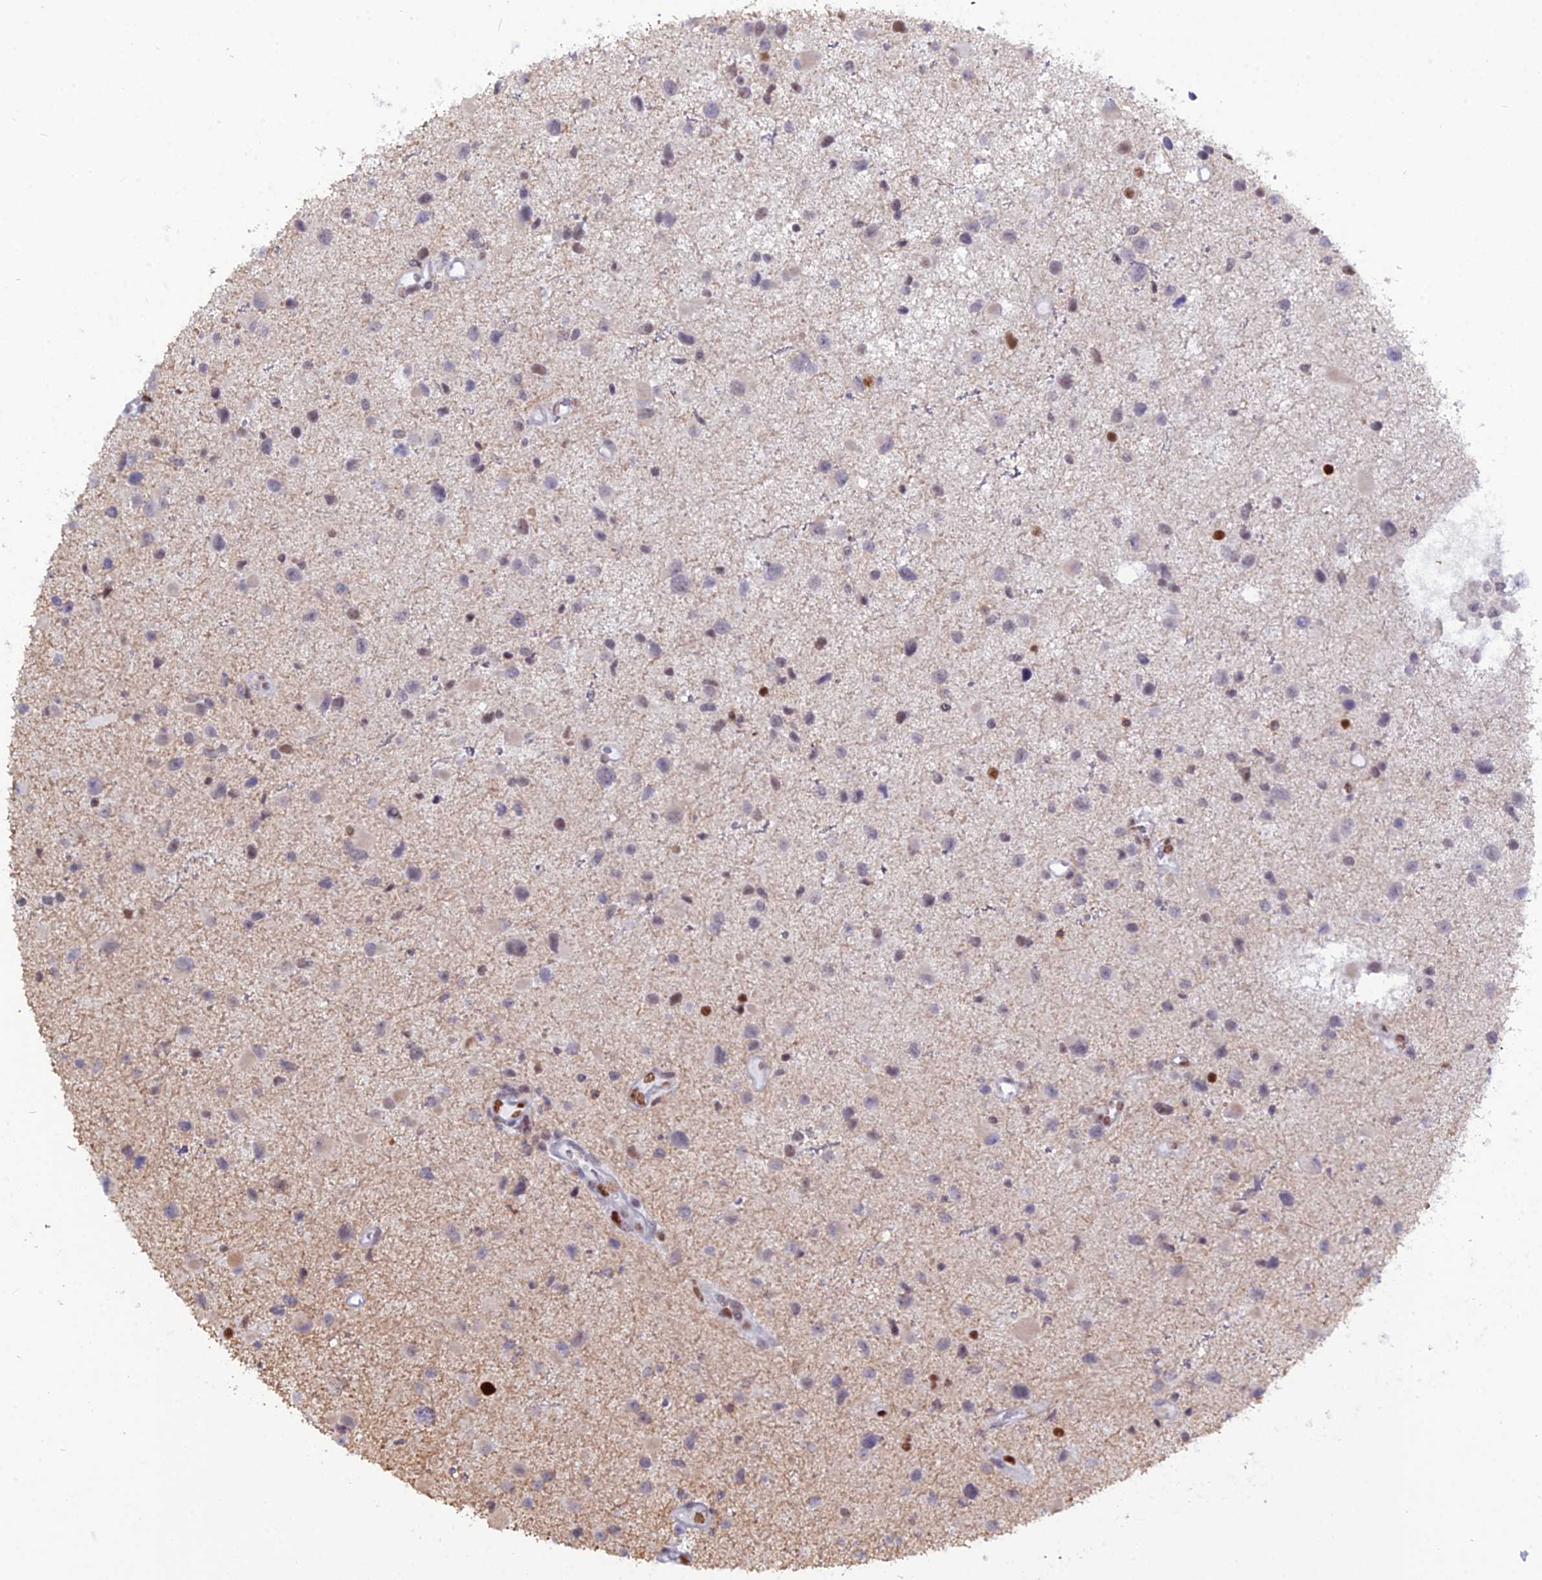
{"staining": {"intensity": "weak", "quantity": "<25%", "location": "cytoplasmic/membranous"}, "tissue": "glioma", "cell_type": "Tumor cells", "image_type": "cancer", "snomed": [{"axis": "morphology", "description": "Glioma, malignant, Low grade"}, {"axis": "topography", "description": "Brain"}], "caption": "Tumor cells are negative for brown protein staining in glioma.", "gene": "NOL4L", "patient": {"sex": "female", "age": 32}}